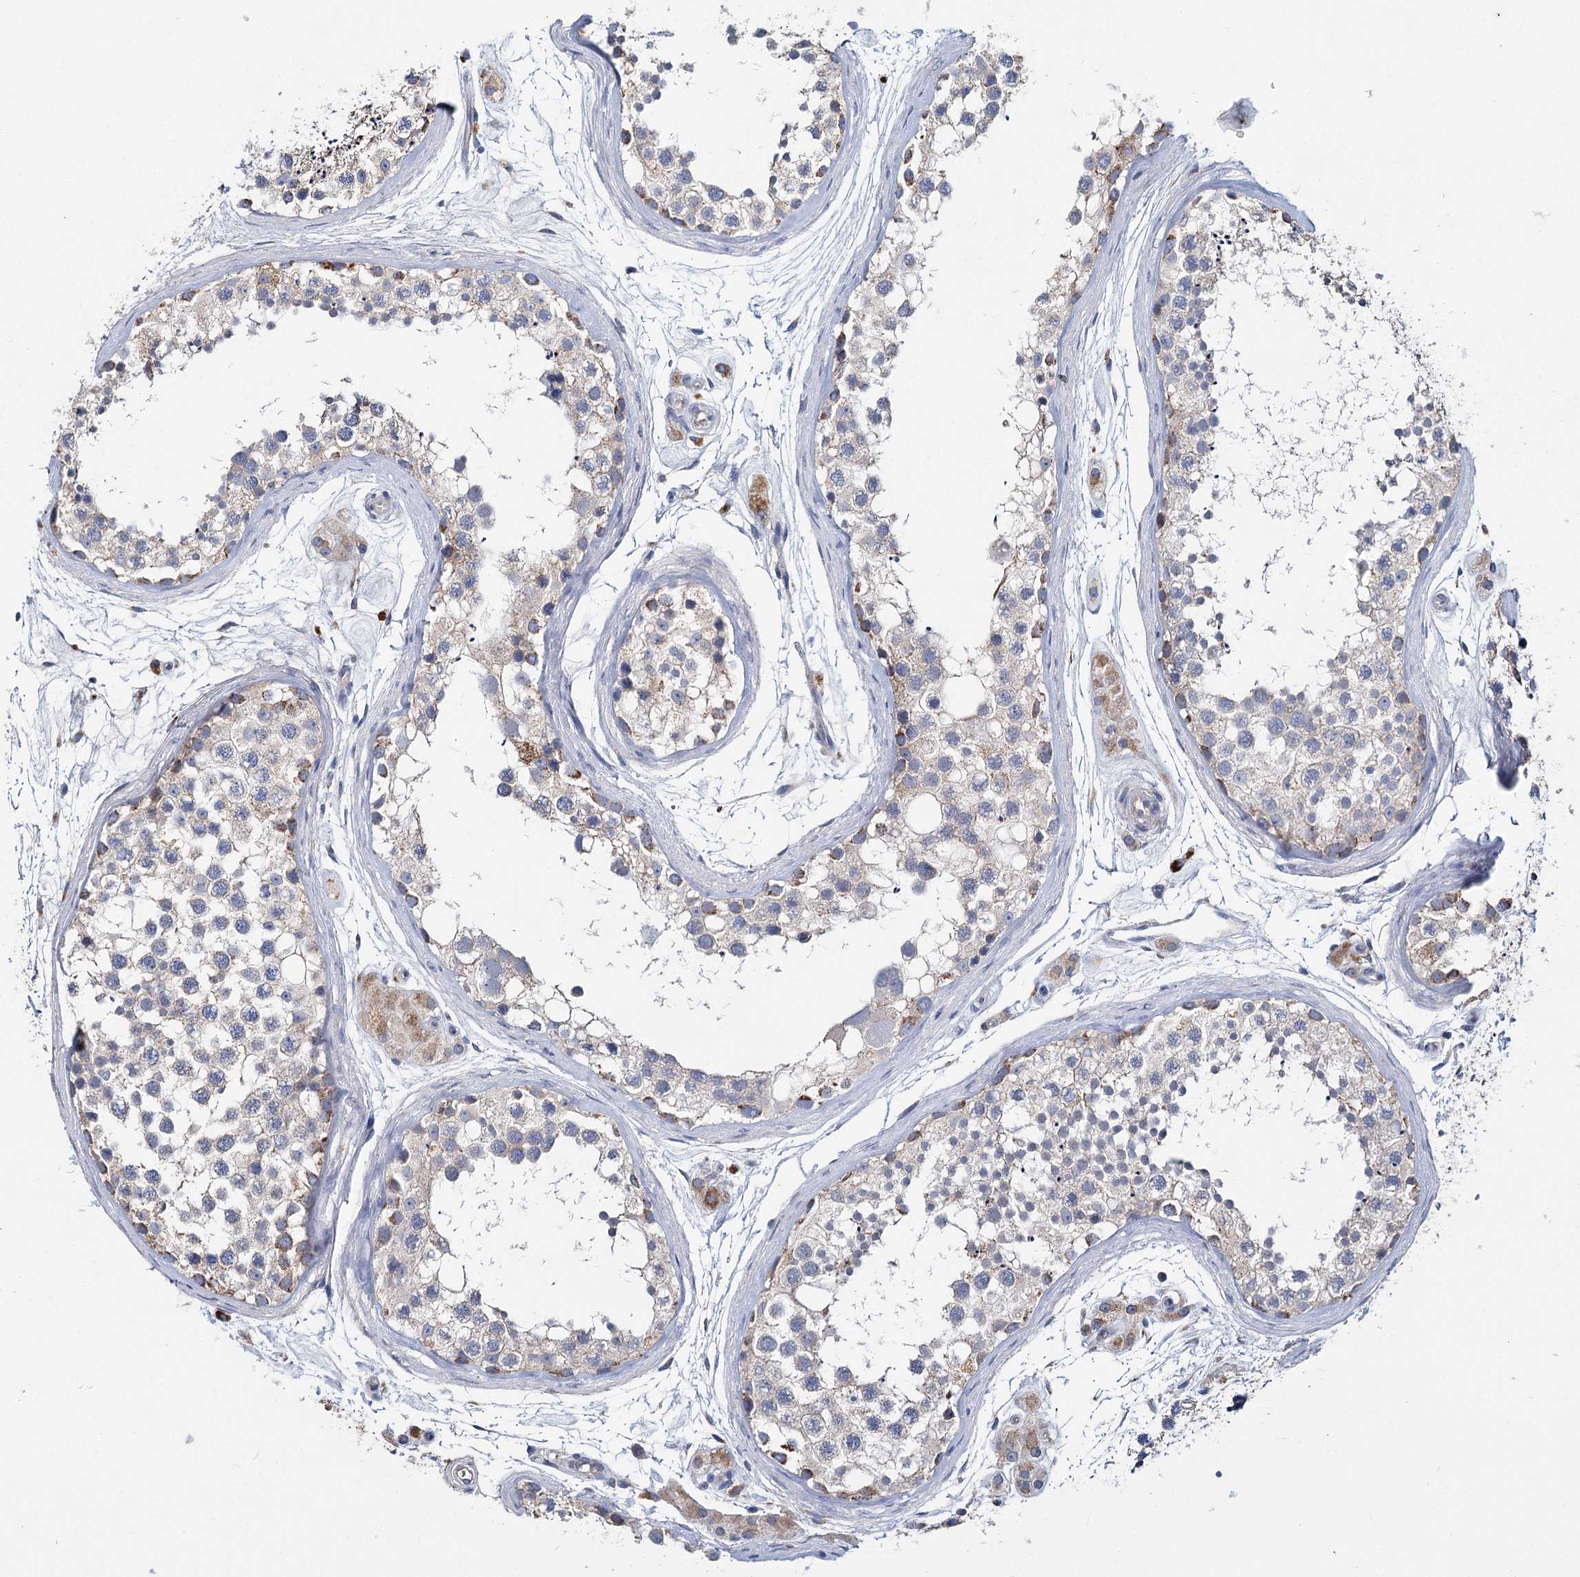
{"staining": {"intensity": "moderate", "quantity": "<25%", "location": "cytoplasmic/membranous"}, "tissue": "testis", "cell_type": "Cells in seminiferous ducts", "image_type": "normal", "snomed": [{"axis": "morphology", "description": "Normal tissue, NOS"}, {"axis": "topography", "description": "Testis"}], "caption": "Benign testis demonstrates moderate cytoplasmic/membranous staining in approximately <25% of cells in seminiferous ducts (DAB (3,3'-diaminobenzidine) = brown stain, brightfield microscopy at high magnification)..", "gene": "ANKRD16", "patient": {"sex": "male", "age": 56}}